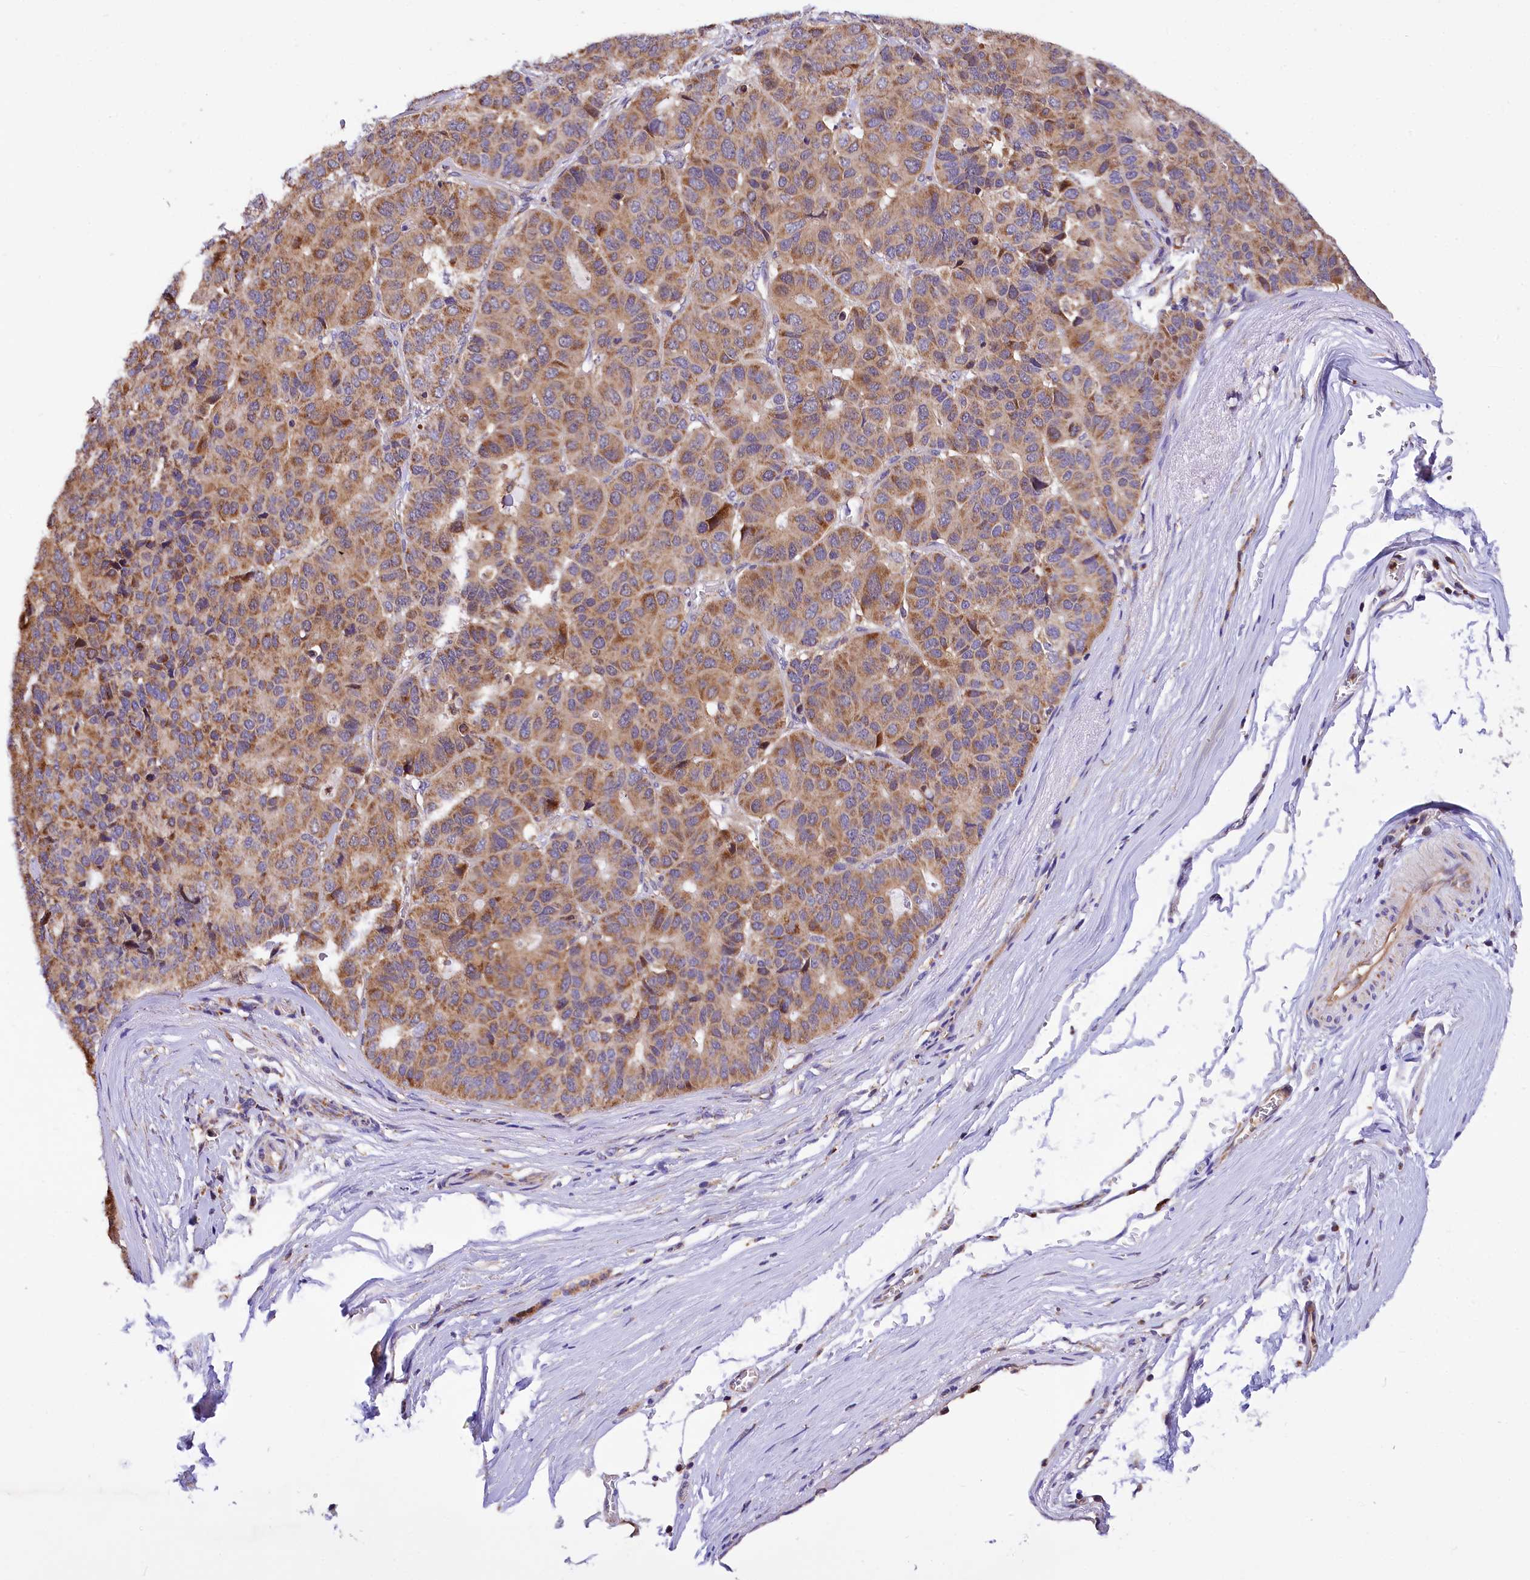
{"staining": {"intensity": "moderate", "quantity": ">75%", "location": "cytoplasmic/membranous"}, "tissue": "pancreatic cancer", "cell_type": "Tumor cells", "image_type": "cancer", "snomed": [{"axis": "morphology", "description": "Adenocarcinoma, NOS"}, {"axis": "topography", "description": "Pancreas"}], "caption": "Pancreatic adenocarcinoma was stained to show a protein in brown. There is medium levels of moderate cytoplasmic/membranous staining in about >75% of tumor cells. The protein of interest is stained brown, and the nuclei are stained in blue (DAB IHC with brightfield microscopy, high magnification).", "gene": "TASOR2", "patient": {"sex": "male", "age": 50}}